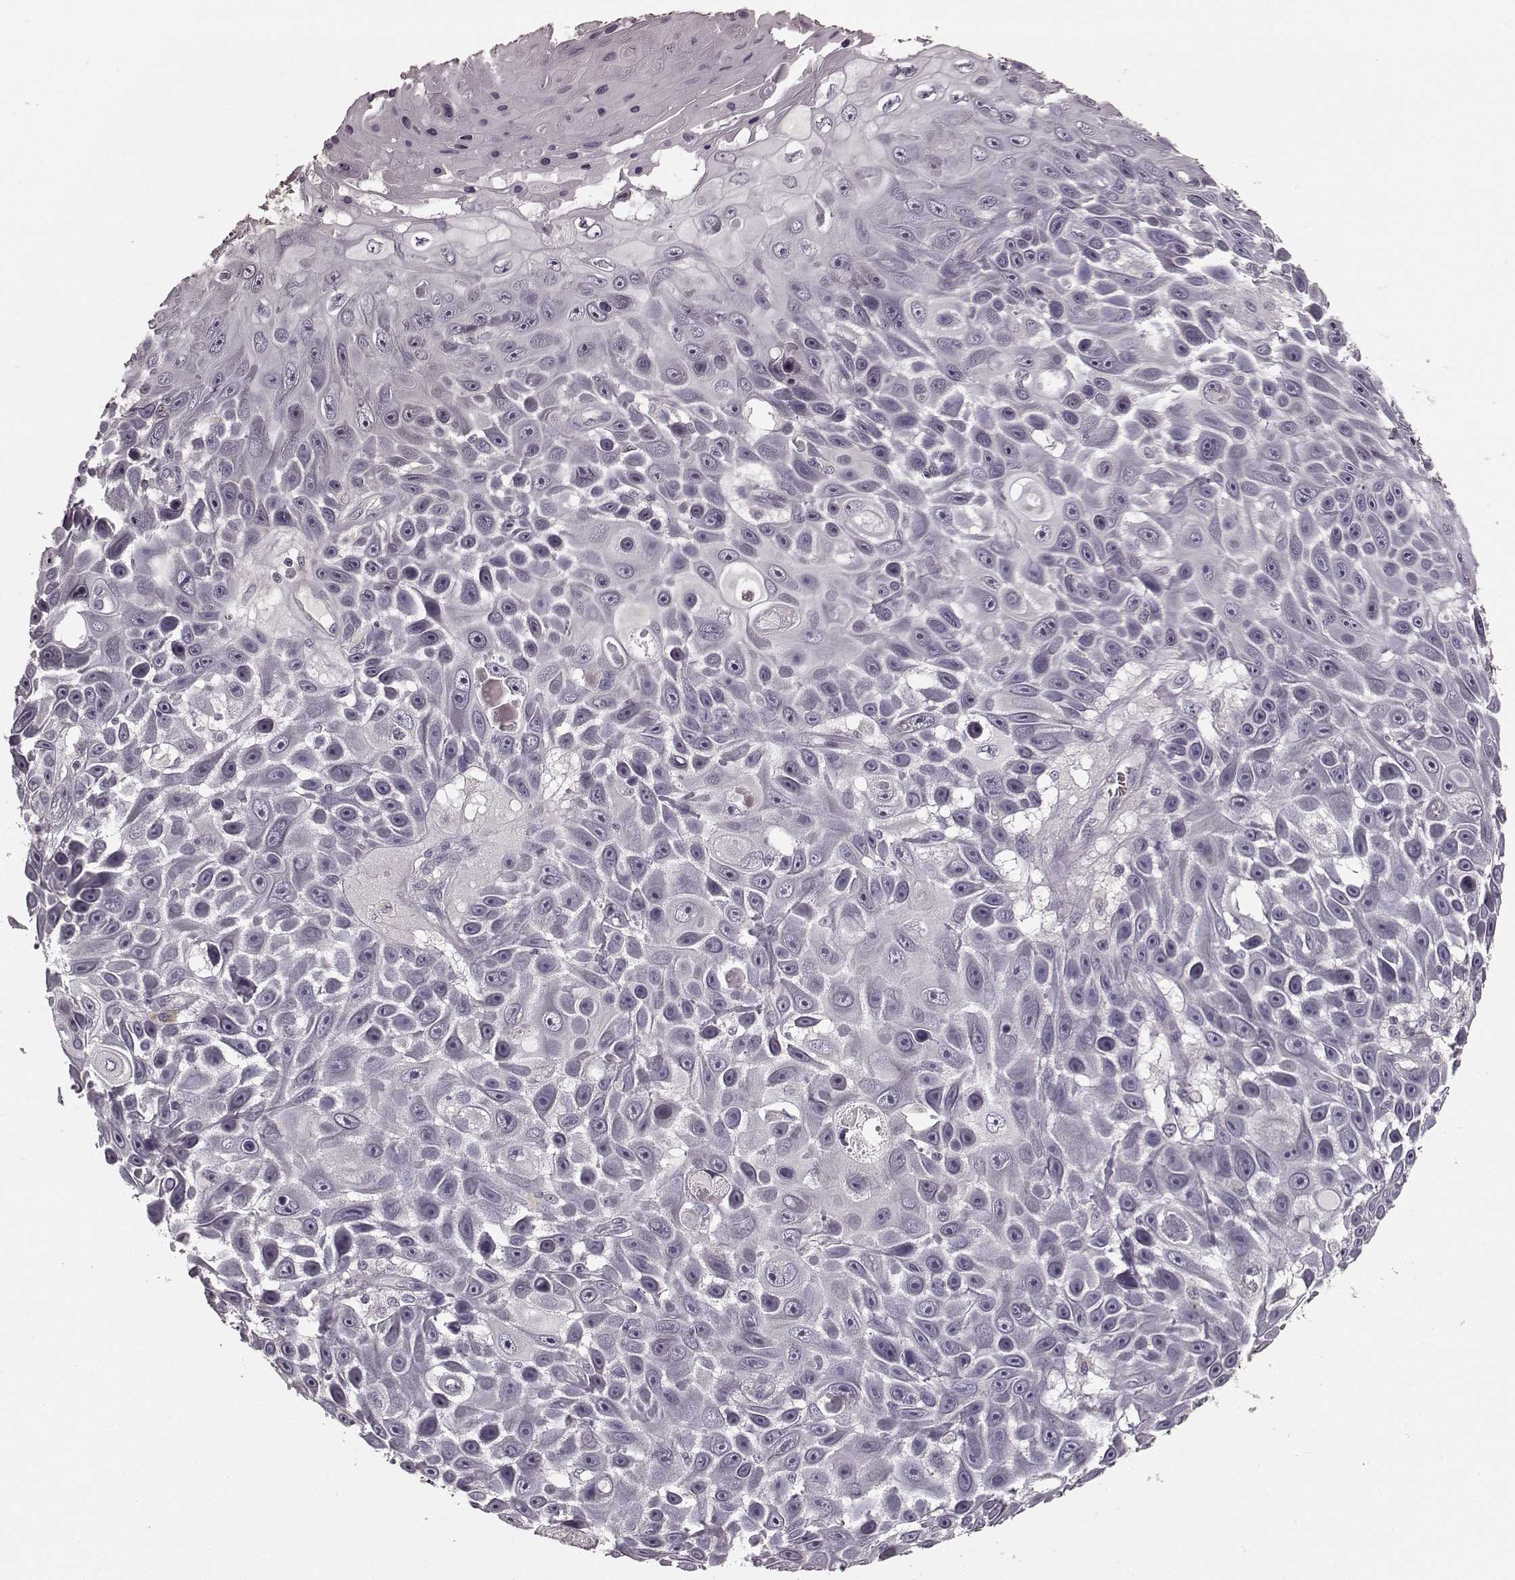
{"staining": {"intensity": "negative", "quantity": "none", "location": "none"}, "tissue": "skin cancer", "cell_type": "Tumor cells", "image_type": "cancer", "snomed": [{"axis": "morphology", "description": "Squamous cell carcinoma, NOS"}, {"axis": "topography", "description": "Skin"}], "caption": "The photomicrograph displays no staining of tumor cells in skin squamous cell carcinoma. (Immunohistochemistry, brightfield microscopy, high magnification).", "gene": "RIT2", "patient": {"sex": "male", "age": 82}}